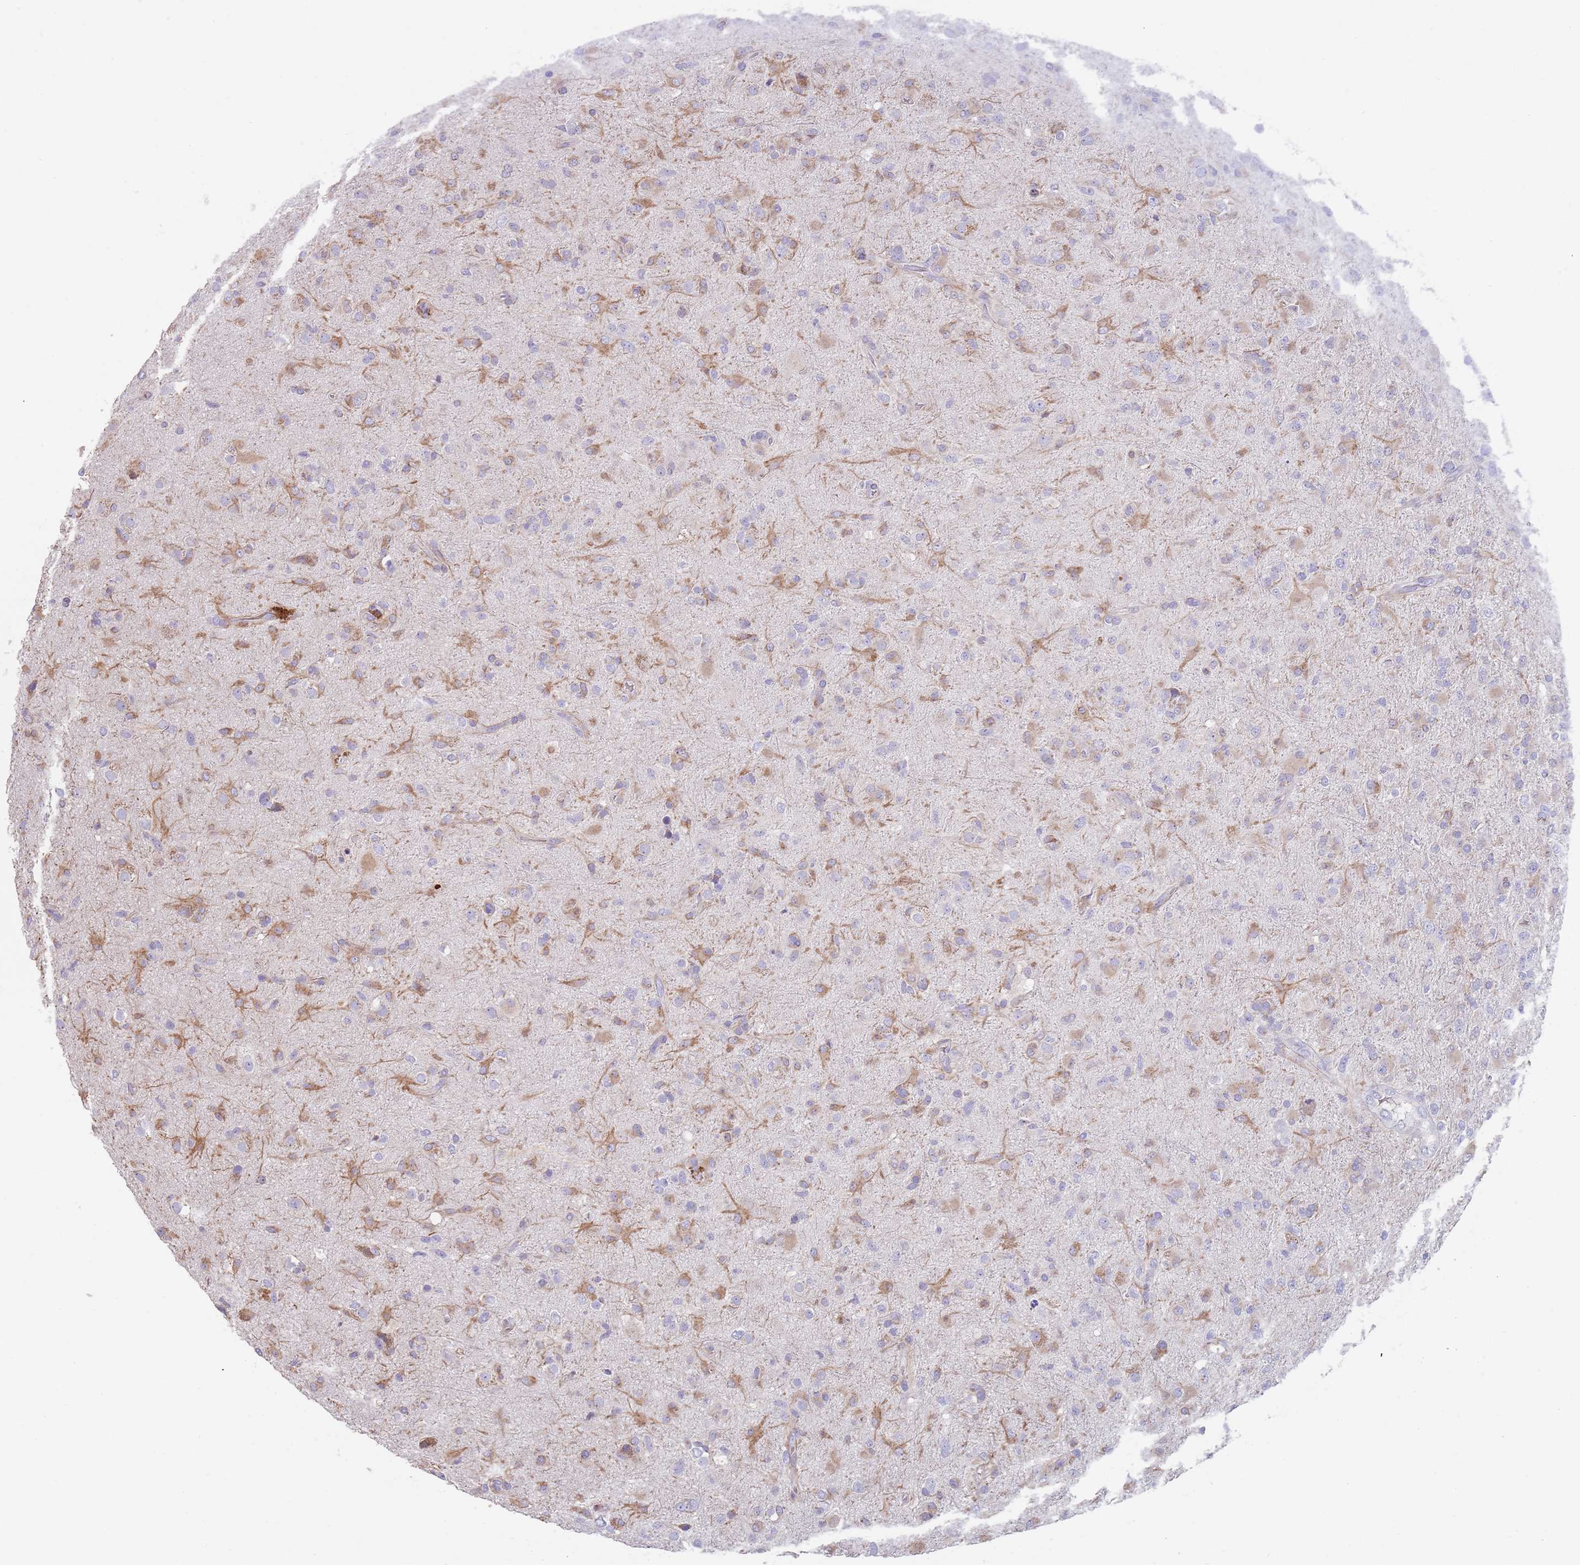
{"staining": {"intensity": "moderate", "quantity": "<25%", "location": "cytoplasmic/membranous"}, "tissue": "glioma", "cell_type": "Tumor cells", "image_type": "cancer", "snomed": [{"axis": "morphology", "description": "Glioma, malignant, Low grade"}, {"axis": "topography", "description": "Brain"}], "caption": "Immunohistochemistry (IHC) (DAB) staining of human malignant glioma (low-grade) shows moderate cytoplasmic/membranous protein staining in about <25% of tumor cells.", "gene": "TMEM251", "patient": {"sex": "male", "age": 65}}